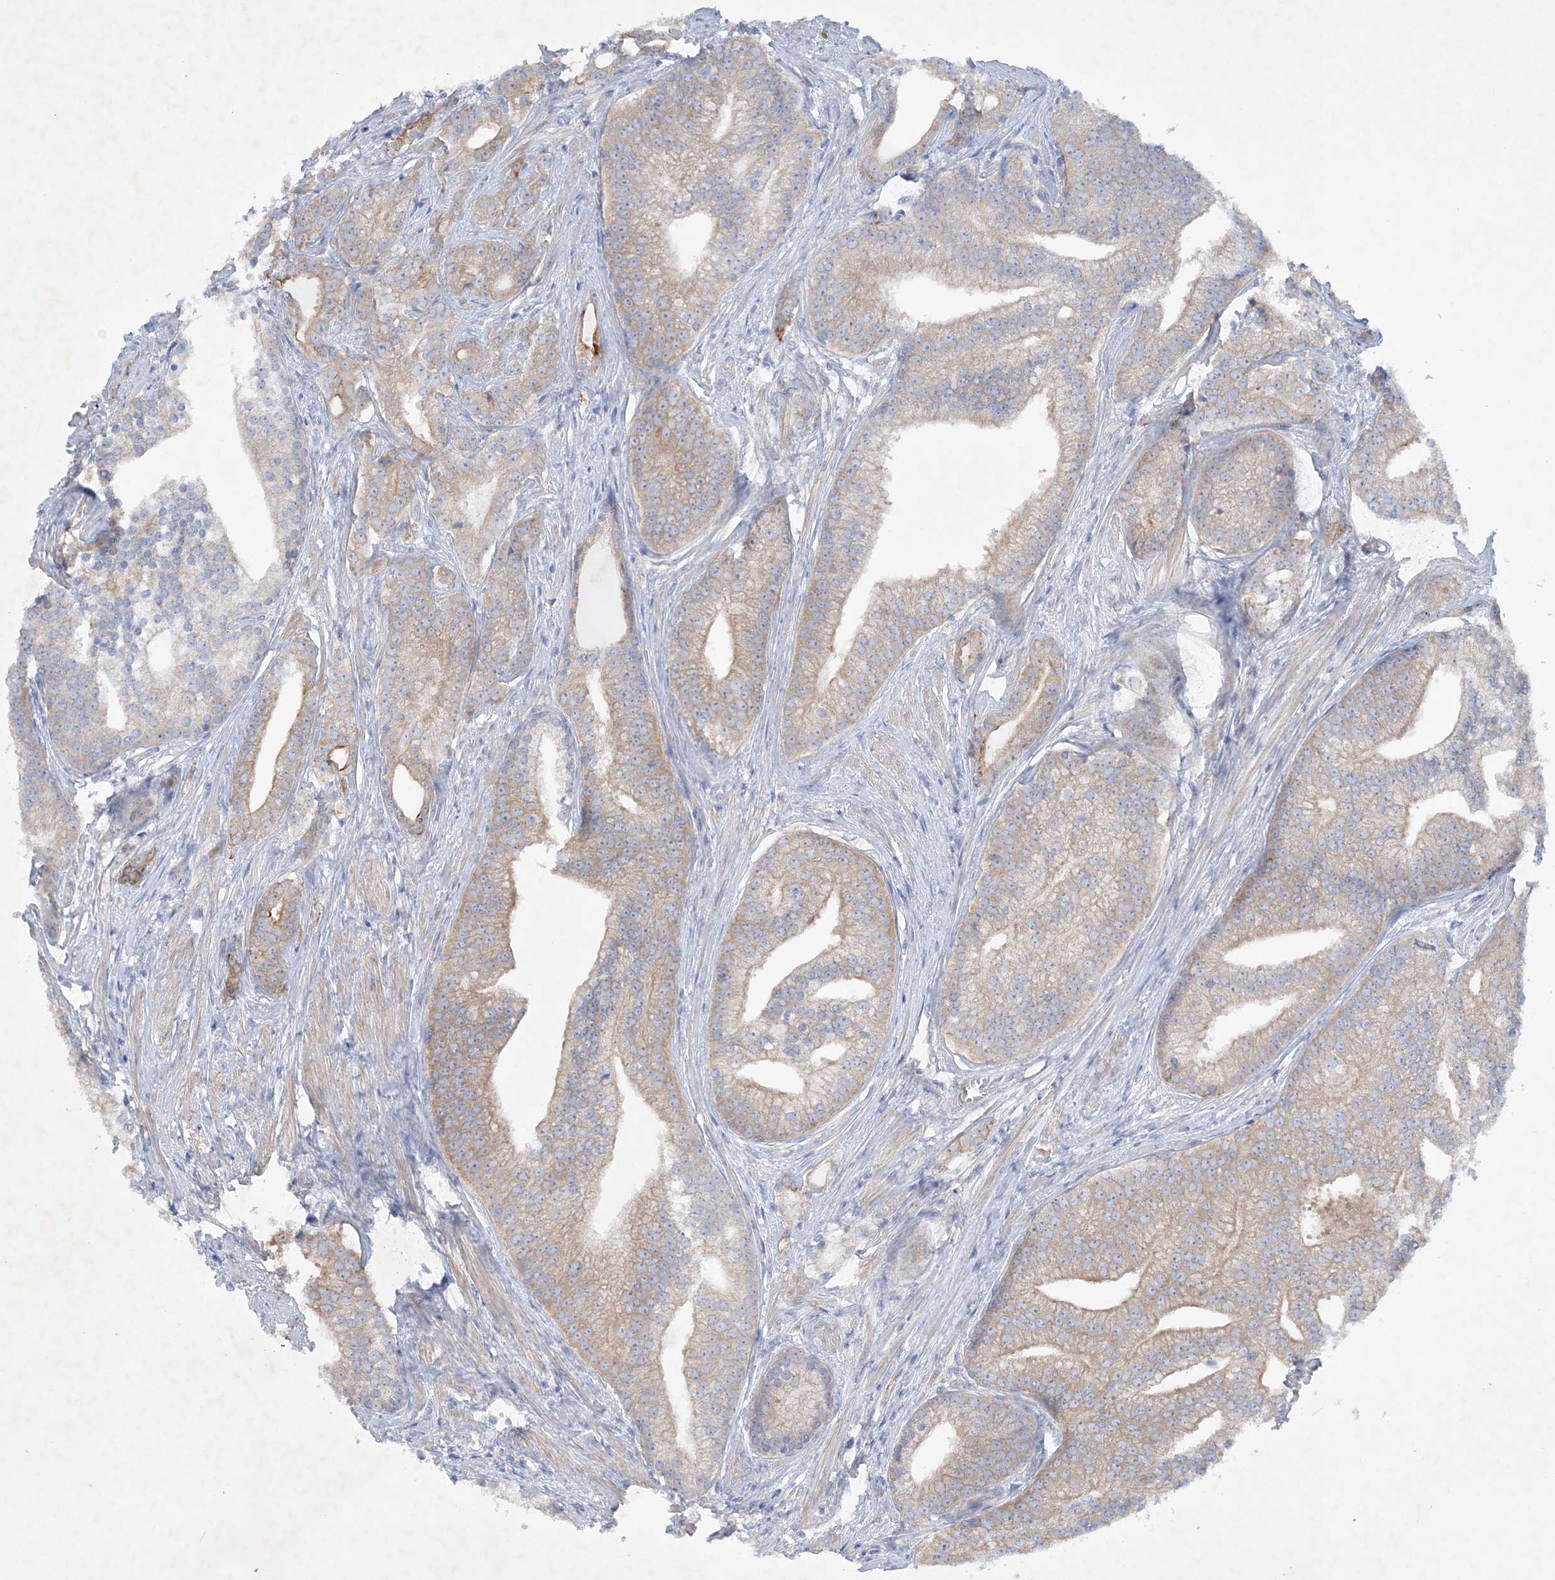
{"staining": {"intensity": "weak", "quantity": ">75%", "location": "cytoplasmic/membranous"}, "tissue": "prostate cancer", "cell_type": "Tumor cells", "image_type": "cancer", "snomed": [{"axis": "morphology", "description": "Adenocarcinoma, Low grade"}, {"axis": "topography", "description": "Prostate"}], "caption": "Prostate adenocarcinoma (low-grade) stained with immunohistochemistry (IHC) reveals weak cytoplasmic/membranous positivity in approximately >75% of tumor cells.", "gene": "FARSB", "patient": {"sex": "male", "age": 71}}